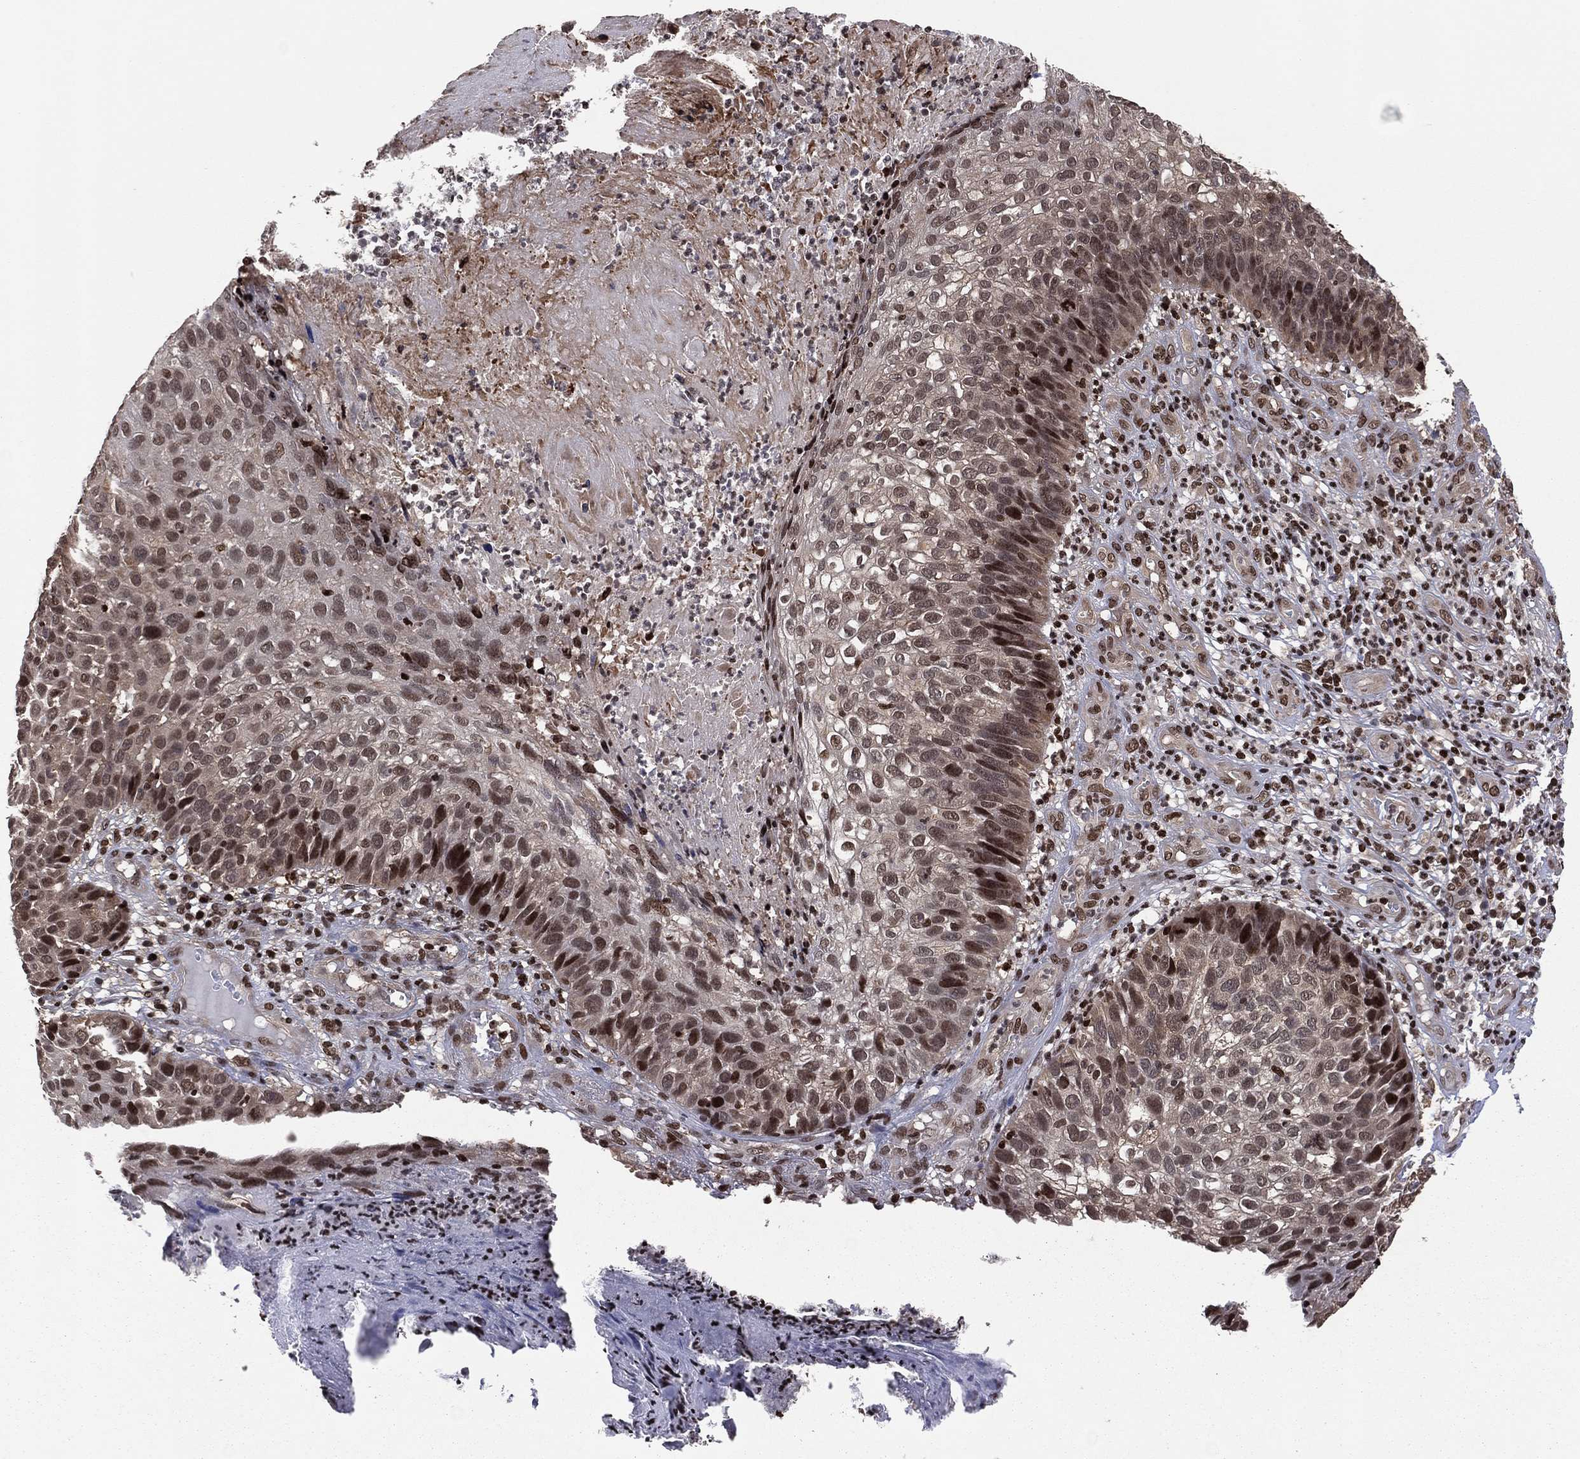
{"staining": {"intensity": "strong", "quantity": "25%-75%", "location": "cytoplasmic/membranous,nuclear"}, "tissue": "skin cancer", "cell_type": "Tumor cells", "image_type": "cancer", "snomed": [{"axis": "morphology", "description": "Squamous cell carcinoma, NOS"}, {"axis": "topography", "description": "Skin"}], "caption": "The photomicrograph demonstrates a brown stain indicating the presence of a protein in the cytoplasmic/membranous and nuclear of tumor cells in skin cancer (squamous cell carcinoma).", "gene": "PSMA1", "patient": {"sex": "male", "age": 92}}